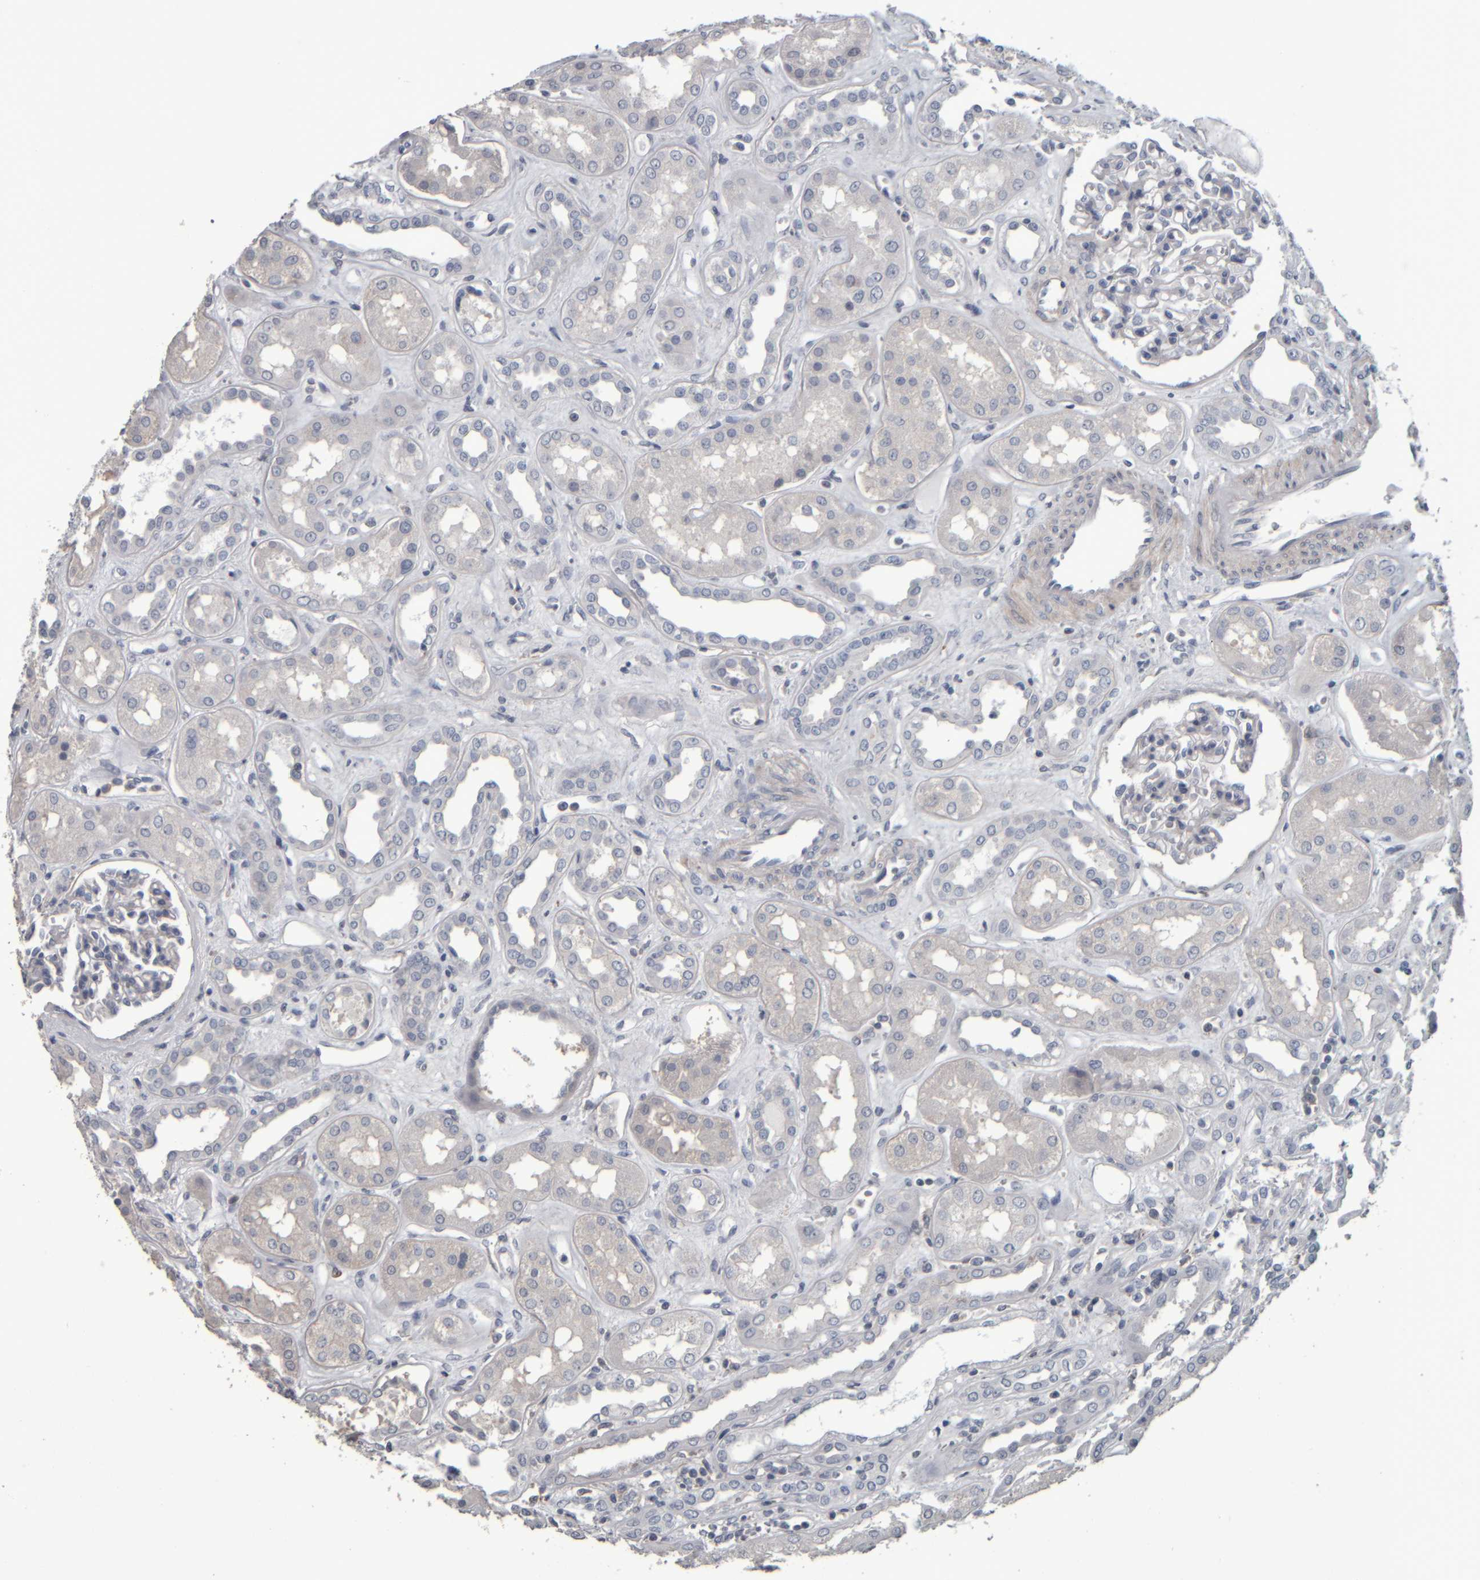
{"staining": {"intensity": "negative", "quantity": "none", "location": "none"}, "tissue": "kidney", "cell_type": "Cells in glomeruli", "image_type": "normal", "snomed": [{"axis": "morphology", "description": "Normal tissue, NOS"}, {"axis": "topography", "description": "Kidney"}], "caption": "The histopathology image exhibits no staining of cells in glomeruli in normal kidney. (DAB (3,3'-diaminobenzidine) immunohistochemistry, high magnification).", "gene": "CAVIN4", "patient": {"sex": "male", "age": 59}}